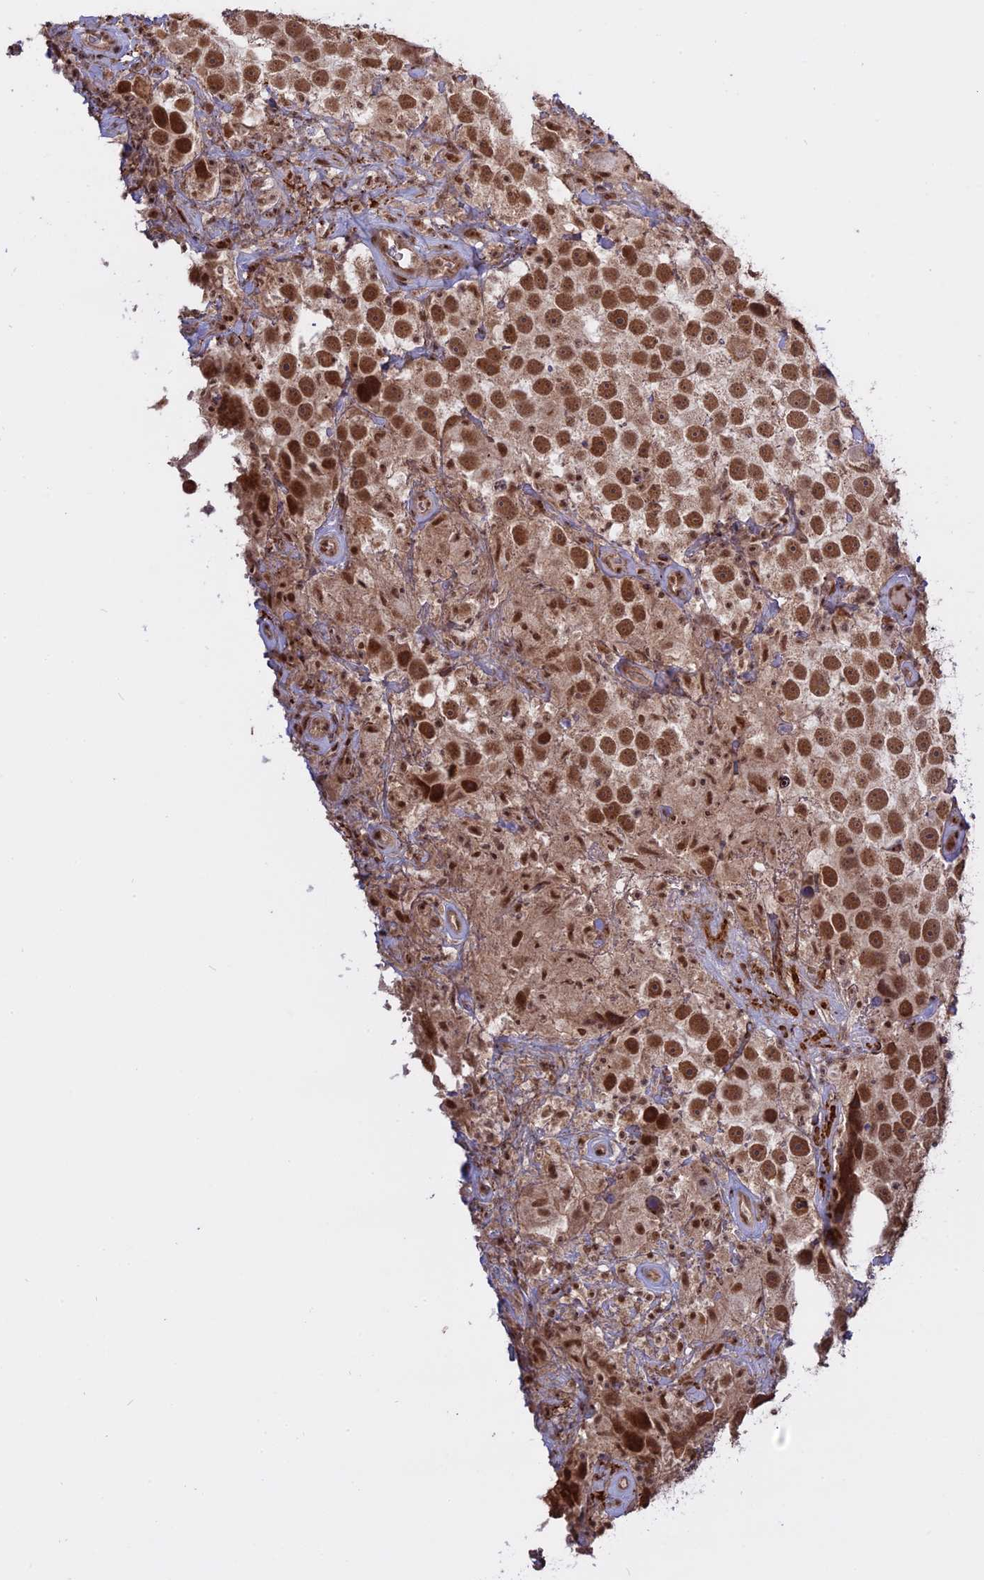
{"staining": {"intensity": "moderate", "quantity": ">75%", "location": "nuclear"}, "tissue": "testis cancer", "cell_type": "Tumor cells", "image_type": "cancer", "snomed": [{"axis": "morphology", "description": "Seminoma, NOS"}, {"axis": "topography", "description": "Testis"}], "caption": "IHC photomicrograph of testis seminoma stained for a protein (brown), which demonstrates medium levels of moderate nuclear positivity in approximately >75% of tumor cells.", "gene": "PKIG", "patient": {"sex": "male", "age": 49}}